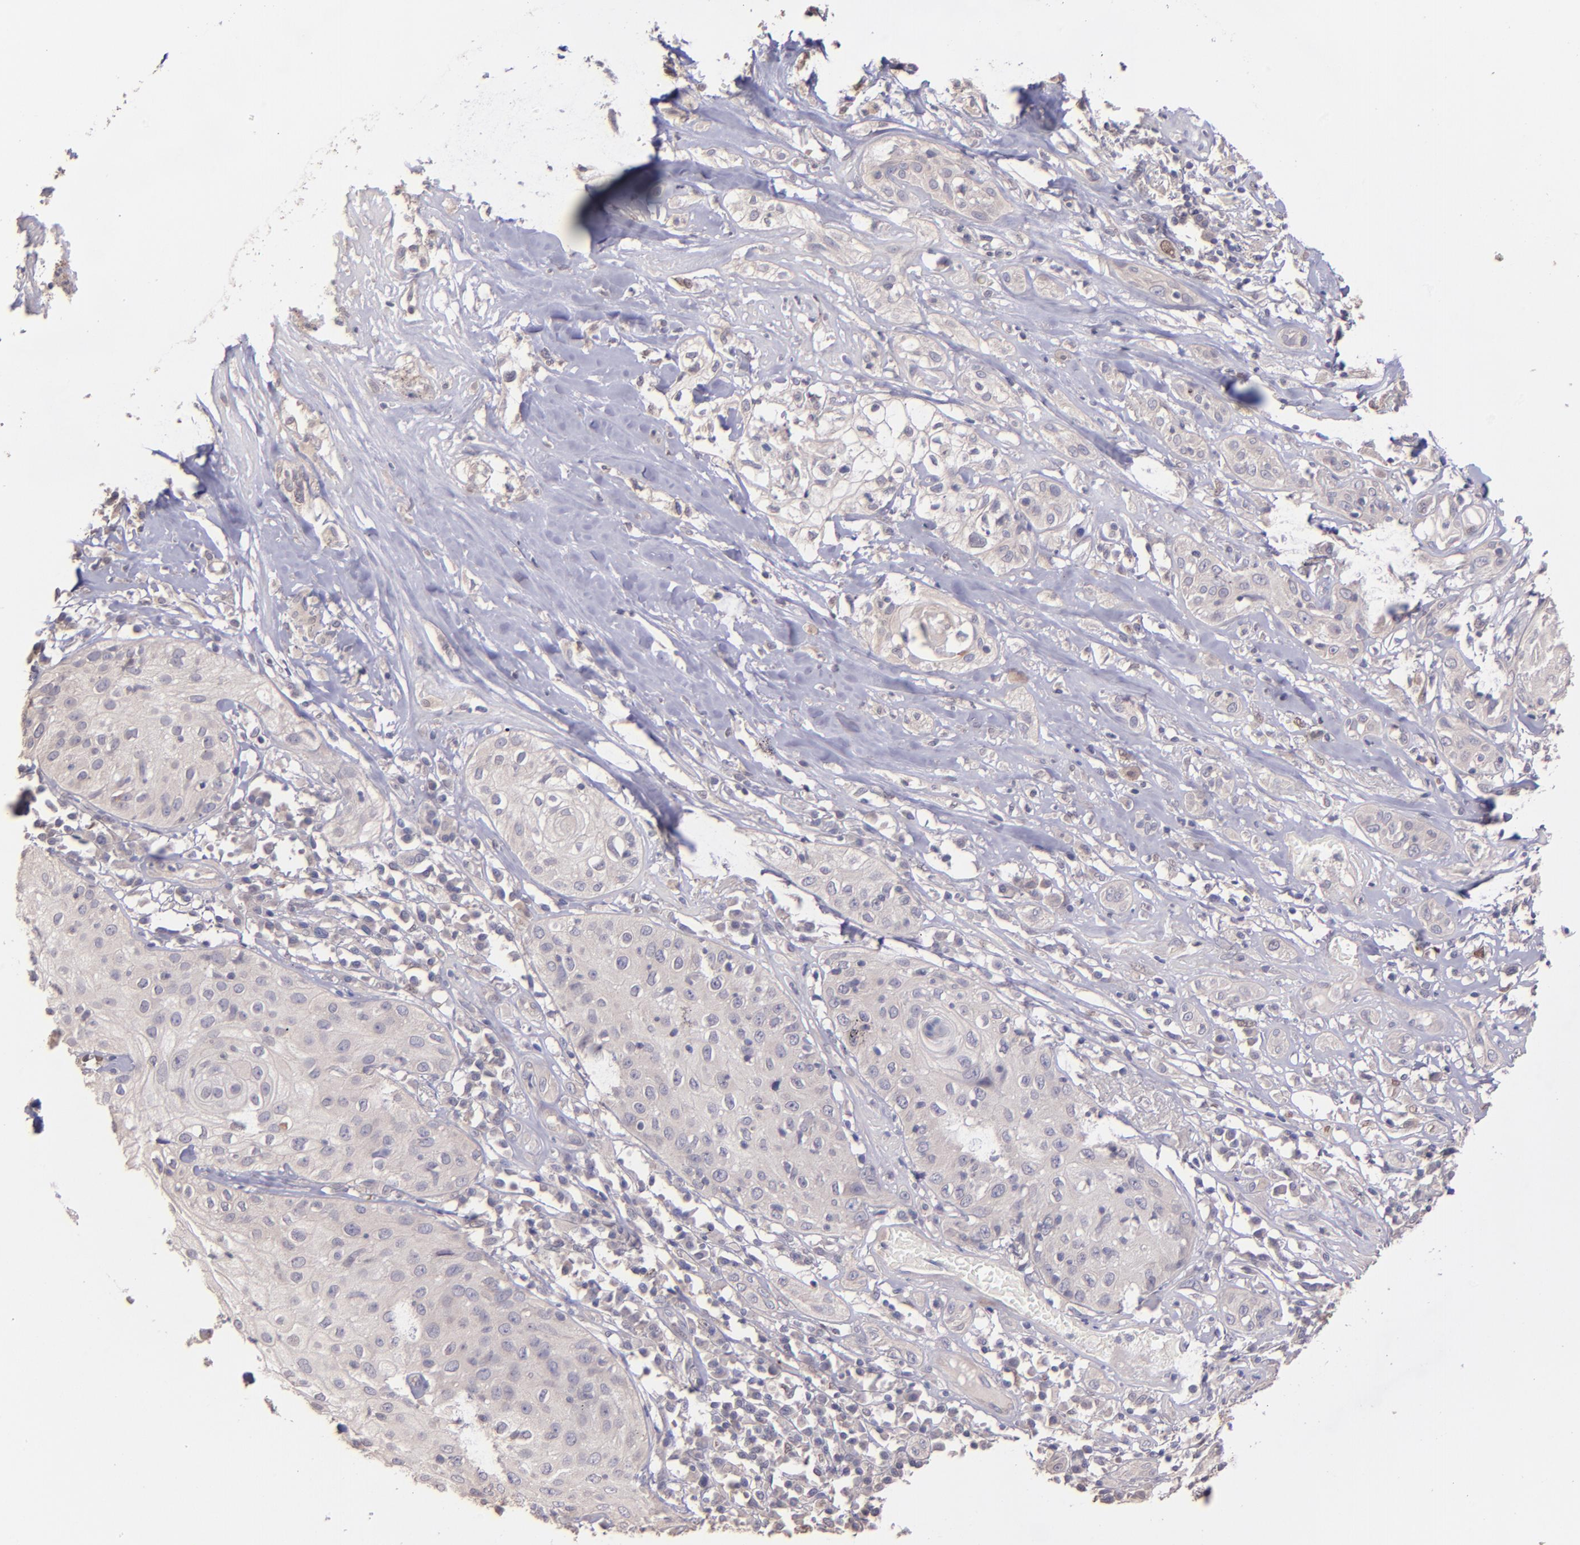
{"staining": {"intensity": "negative", "quantity": "none", "location": "none"}, "tissue": "skin cancer", "cell_type": "Tumor cells", "image_type": "cancer", "snomed": [{"axis": "morphology", "description": "Squamous cell carcinoma, NOS"}, {"axis": "topography", "description": "Skin"}], "caption": "There is no significant expression in tumor cells of skin cancer (squamous cell carcinoma).", "gene": "NUP62CL", "patient": {"sex": "male", "age": 65}}